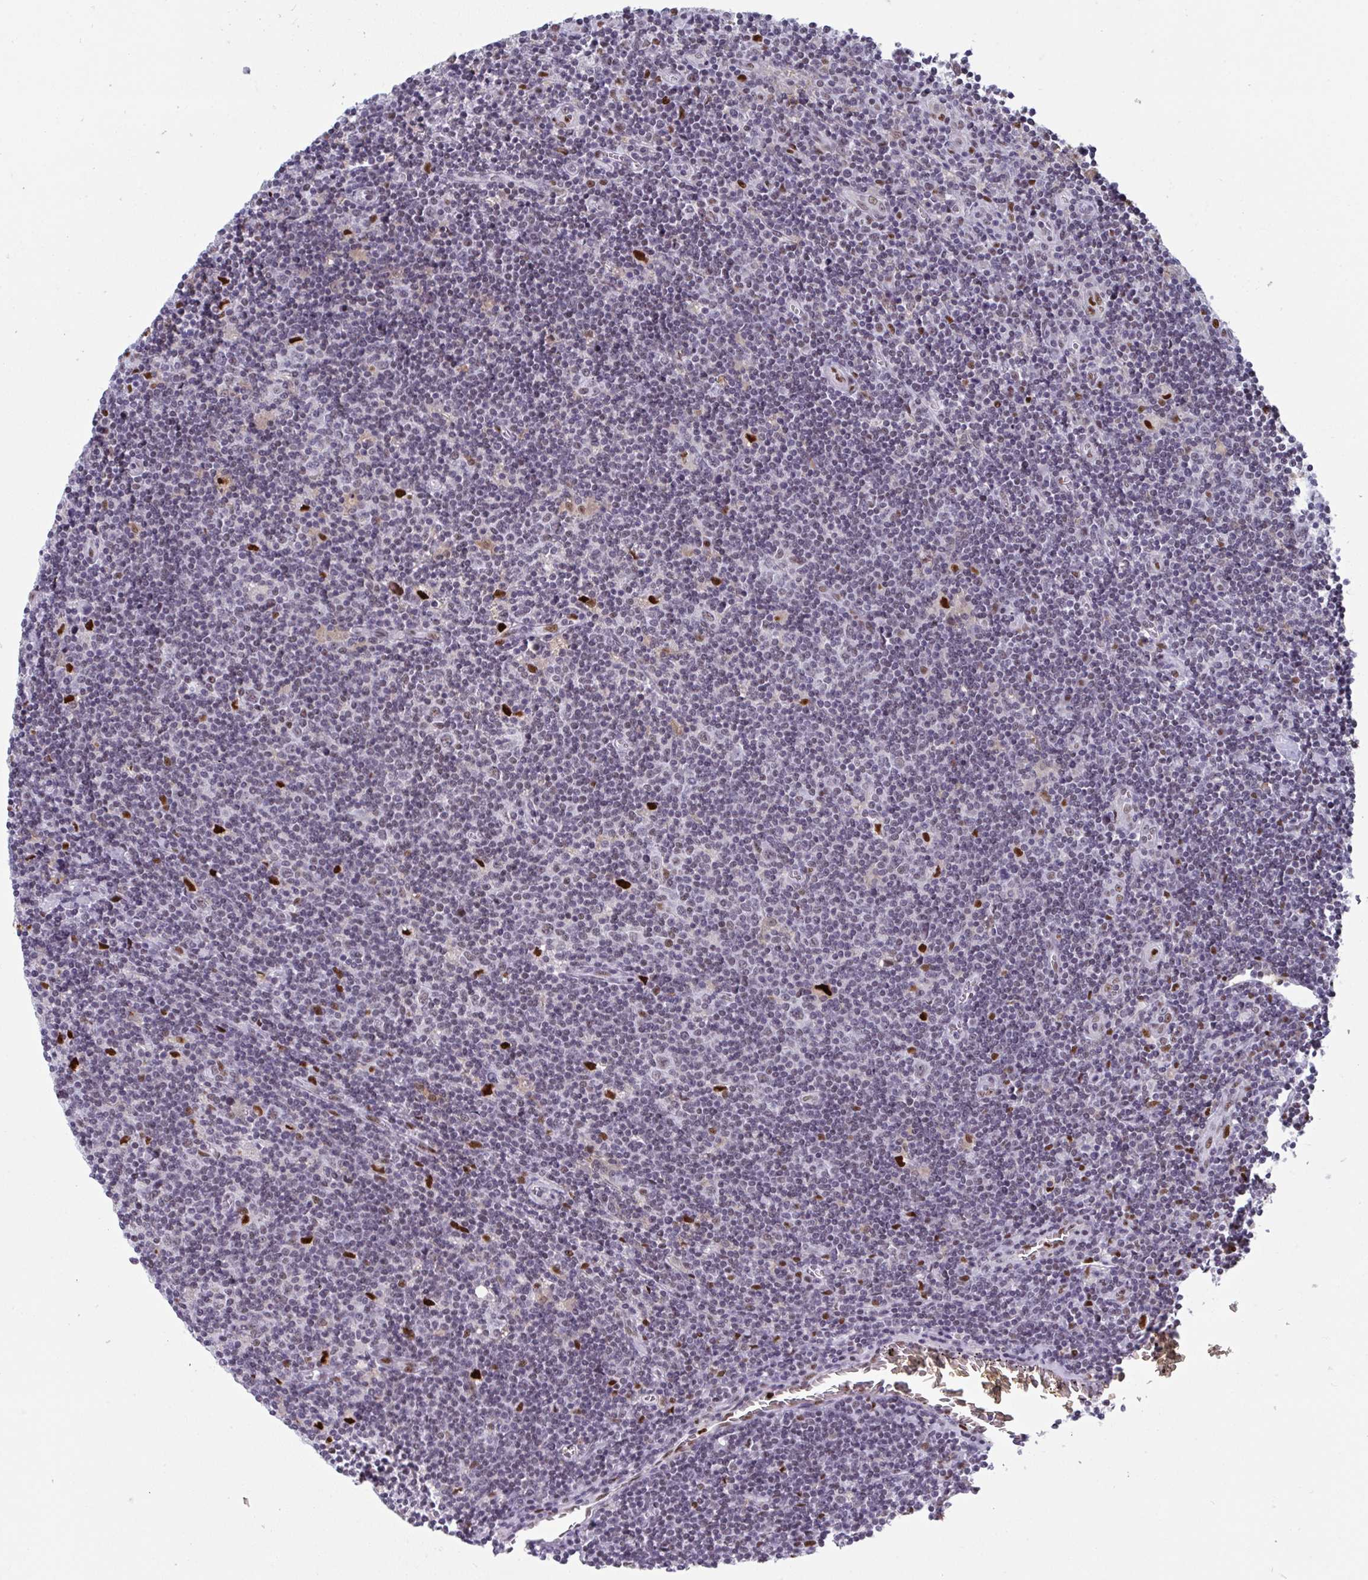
{"staining": {"intensity": "weak", "quantity": "<25%", "location": "nuclear"}, "tissue": "lymphoma", "cell_type": "Tumor cells", "image_type": "cancer", "snomed": [{"axis": "morphology", "description": "Hodgkin's disease, NOS"}, {"axis": "topography", "description": "Lymph node"}], "caption": "High power microscopy photomicrograph of an IHC image of lymphoma, revealing no significant positivity in tumor cells. (DAB (3,3'-diaminobenzidine) immunohistochemistry (IHC) visualized using brightfield microscopy, high magnification).", "gene": "JDP2", "patient": {"sex": "male", "age": 40}}